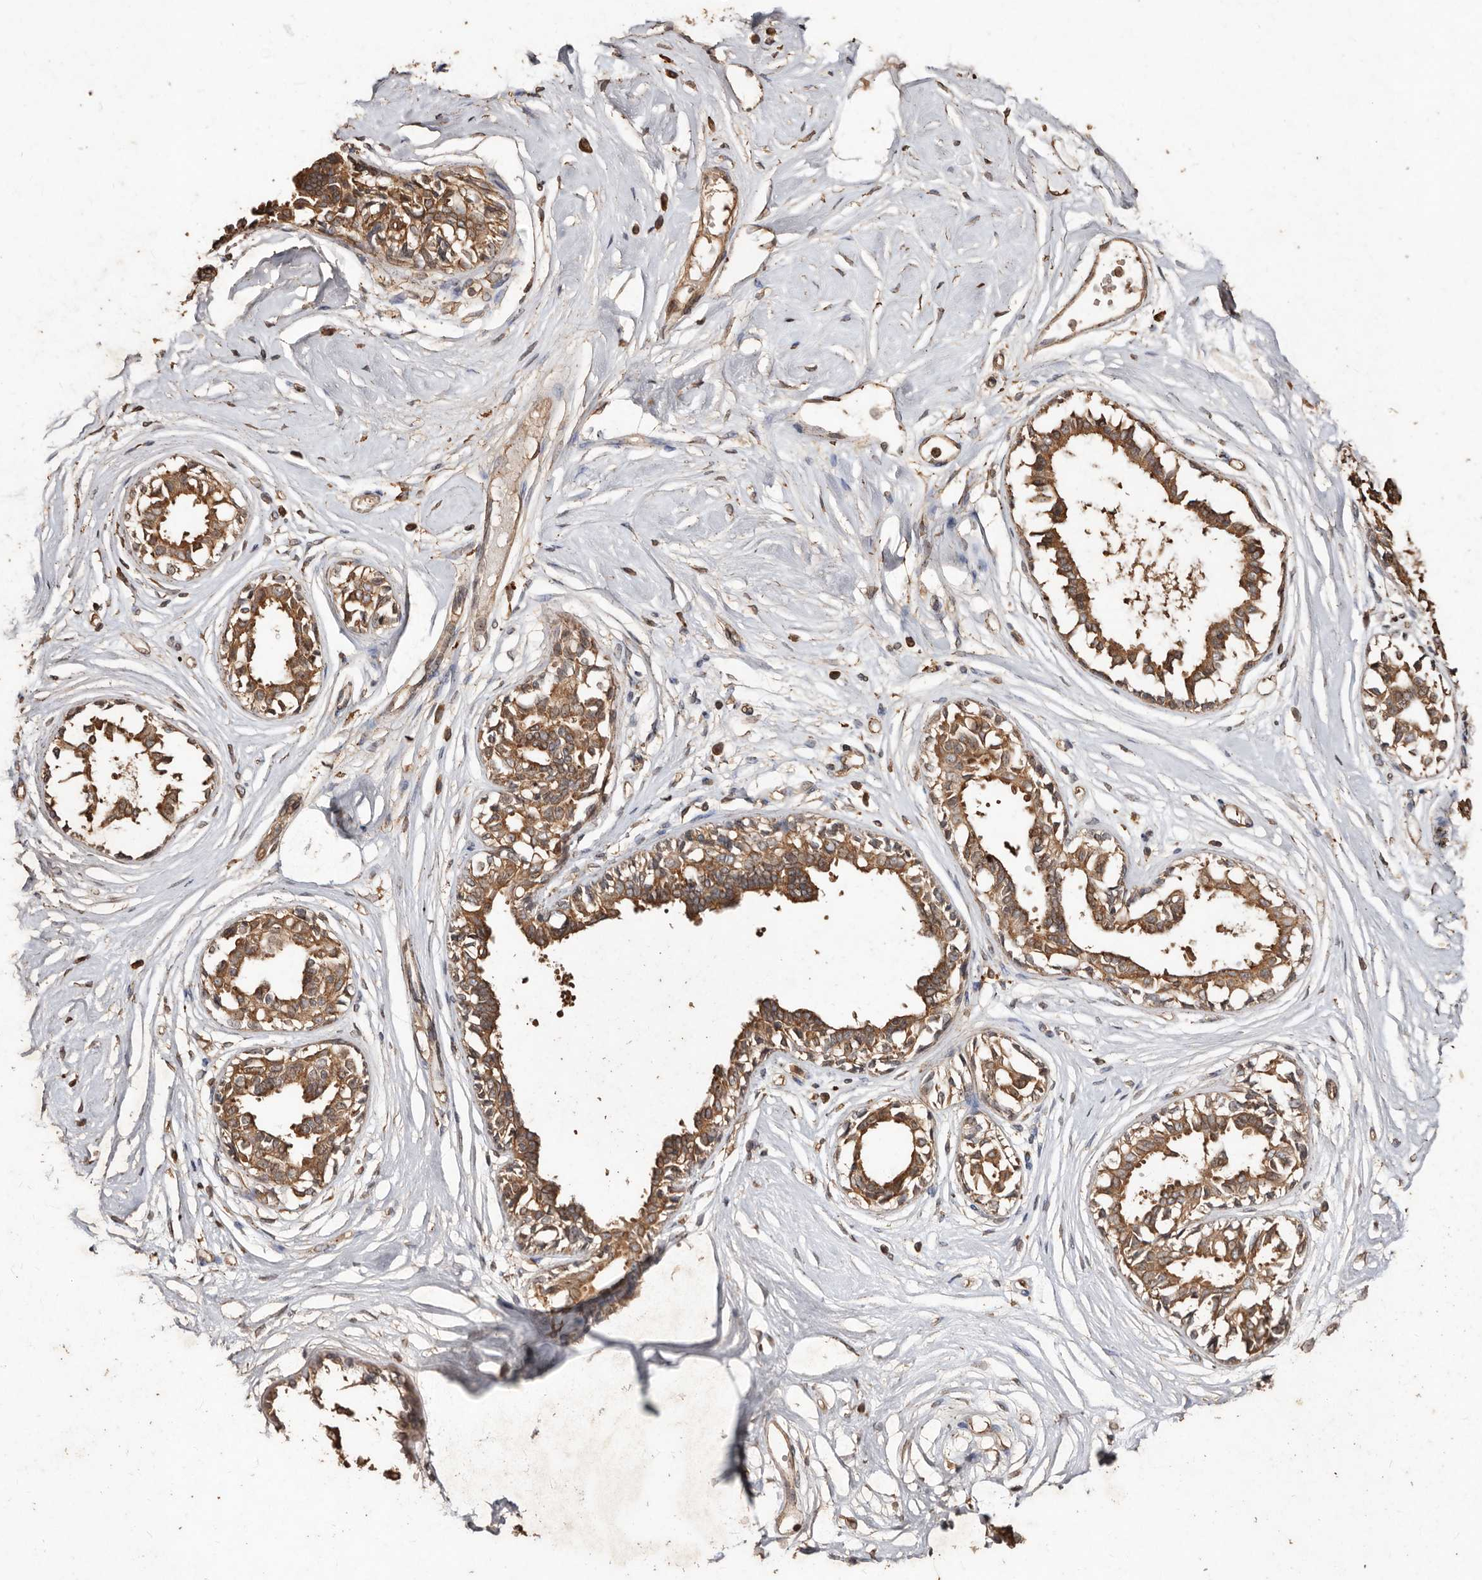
{"staining": {"intensity": "weak", "quantity": ">75%", "location": "cytoplasmic/membranous"}, "tissue": "breast", "cell_type": "Adipocytes", "image_type": "normal", "snomed": [{"axis": "morphology", "description": "Normal tissue, NOS"}, {"axis": "topography", "description": "Breast"}], "caption": "Weak cytoplasmic/membranous expression for a protein is present in about >75% of adipocytes of benign breast using immunohistochemistry (IHC).", "gene": "FARS2", "patient": {"sex": "female", "age": 45}}